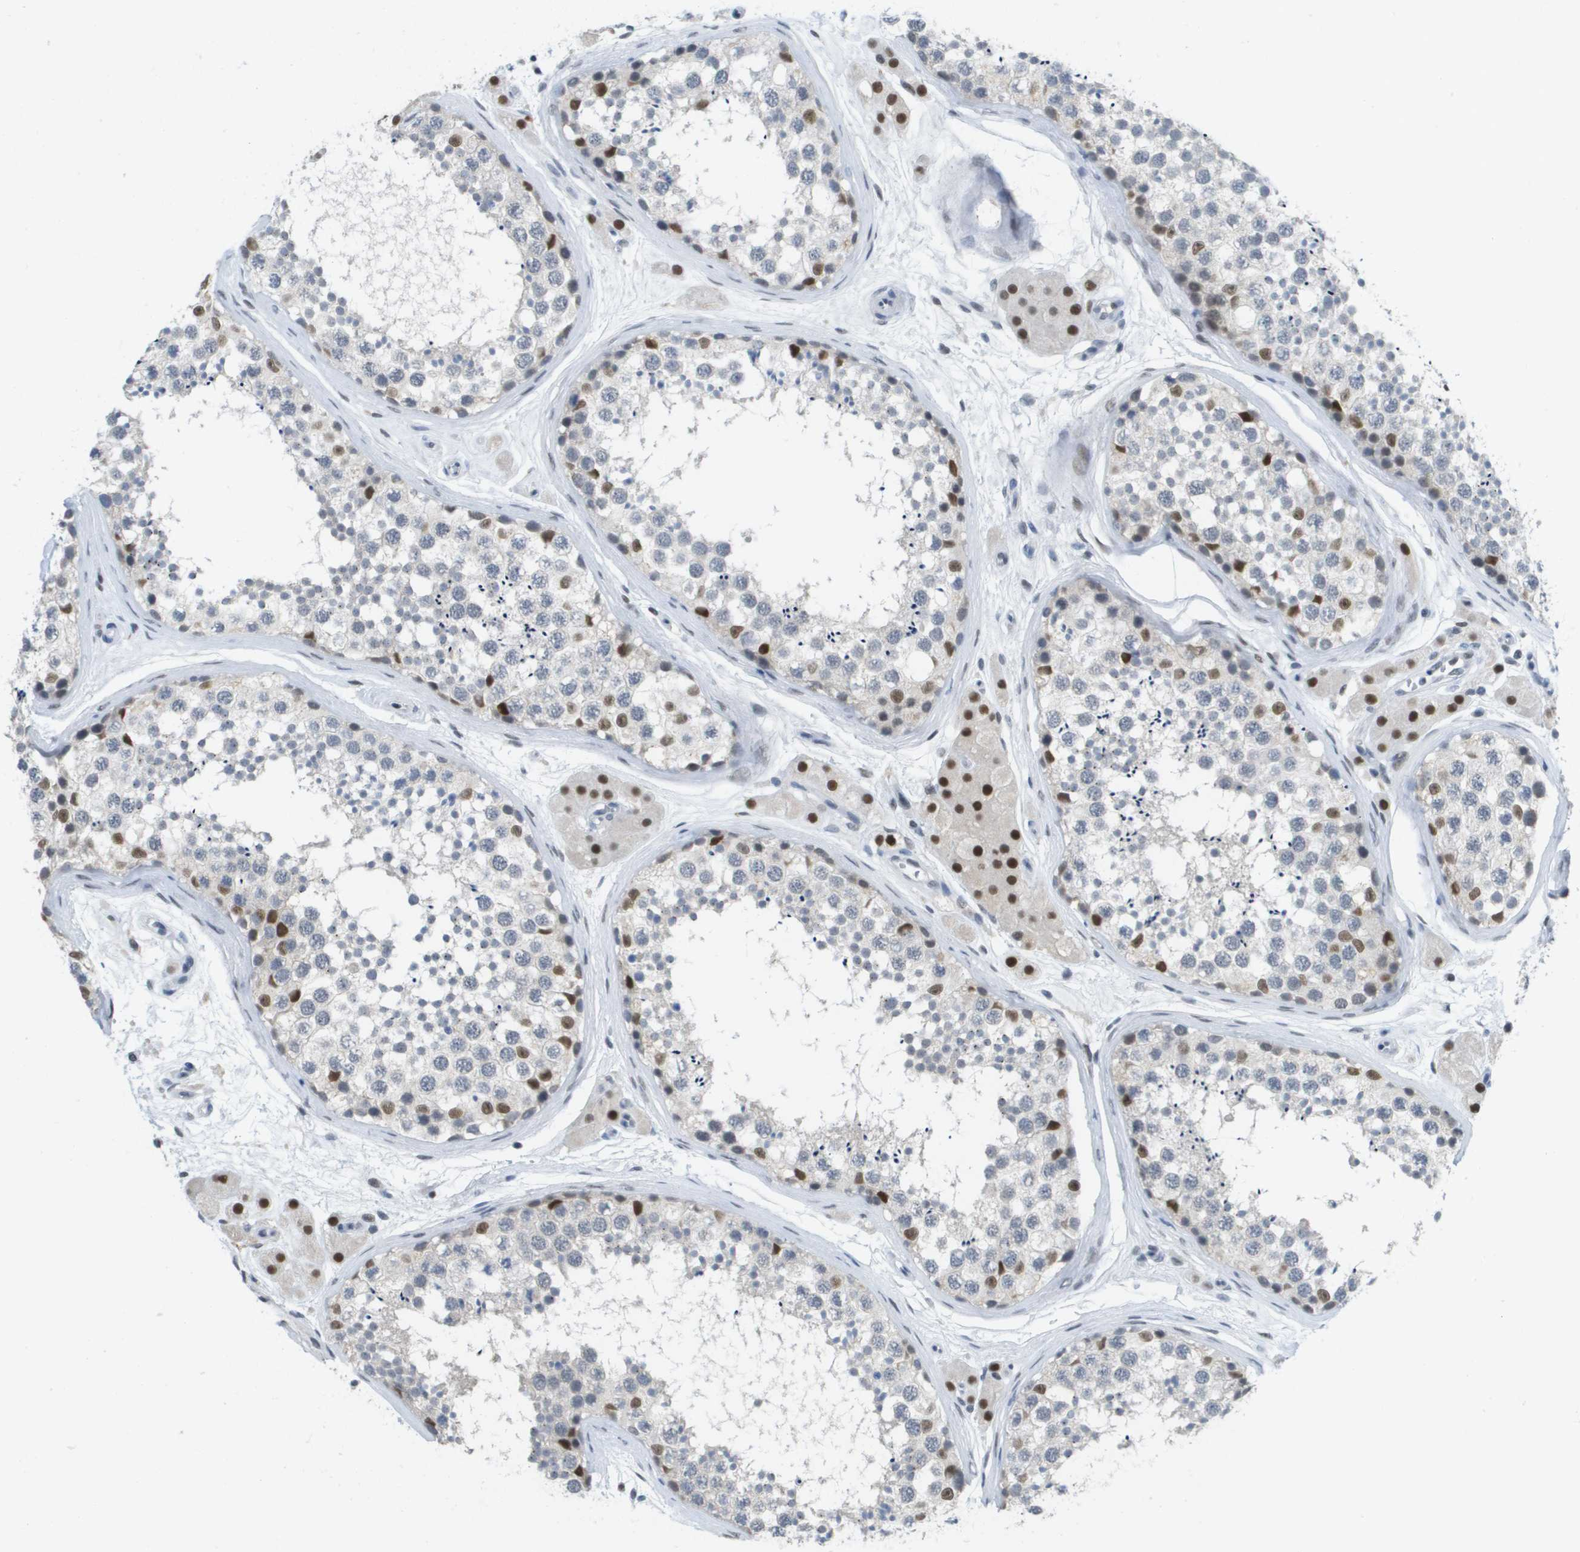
{"staining": {"intensity": "strong", "quantity": "25%-75%", "location": "nuclear"}, "tissue": "testis", "cell_type": "Cells in seminiferous ducts", "image_type": "normal", "snomed": [{"axis": "morphology", "description": "Normal tissue, NOS"}, {"axis": "topography", "description": "Testis"}], "caption": "Protein analysis of normal testis exhibits strong nuclear positivity in about 25%-75% of cells in seminiferous ducts.", "gene": "TP53RK", "patient": {"sex": "male", "age": 56}}